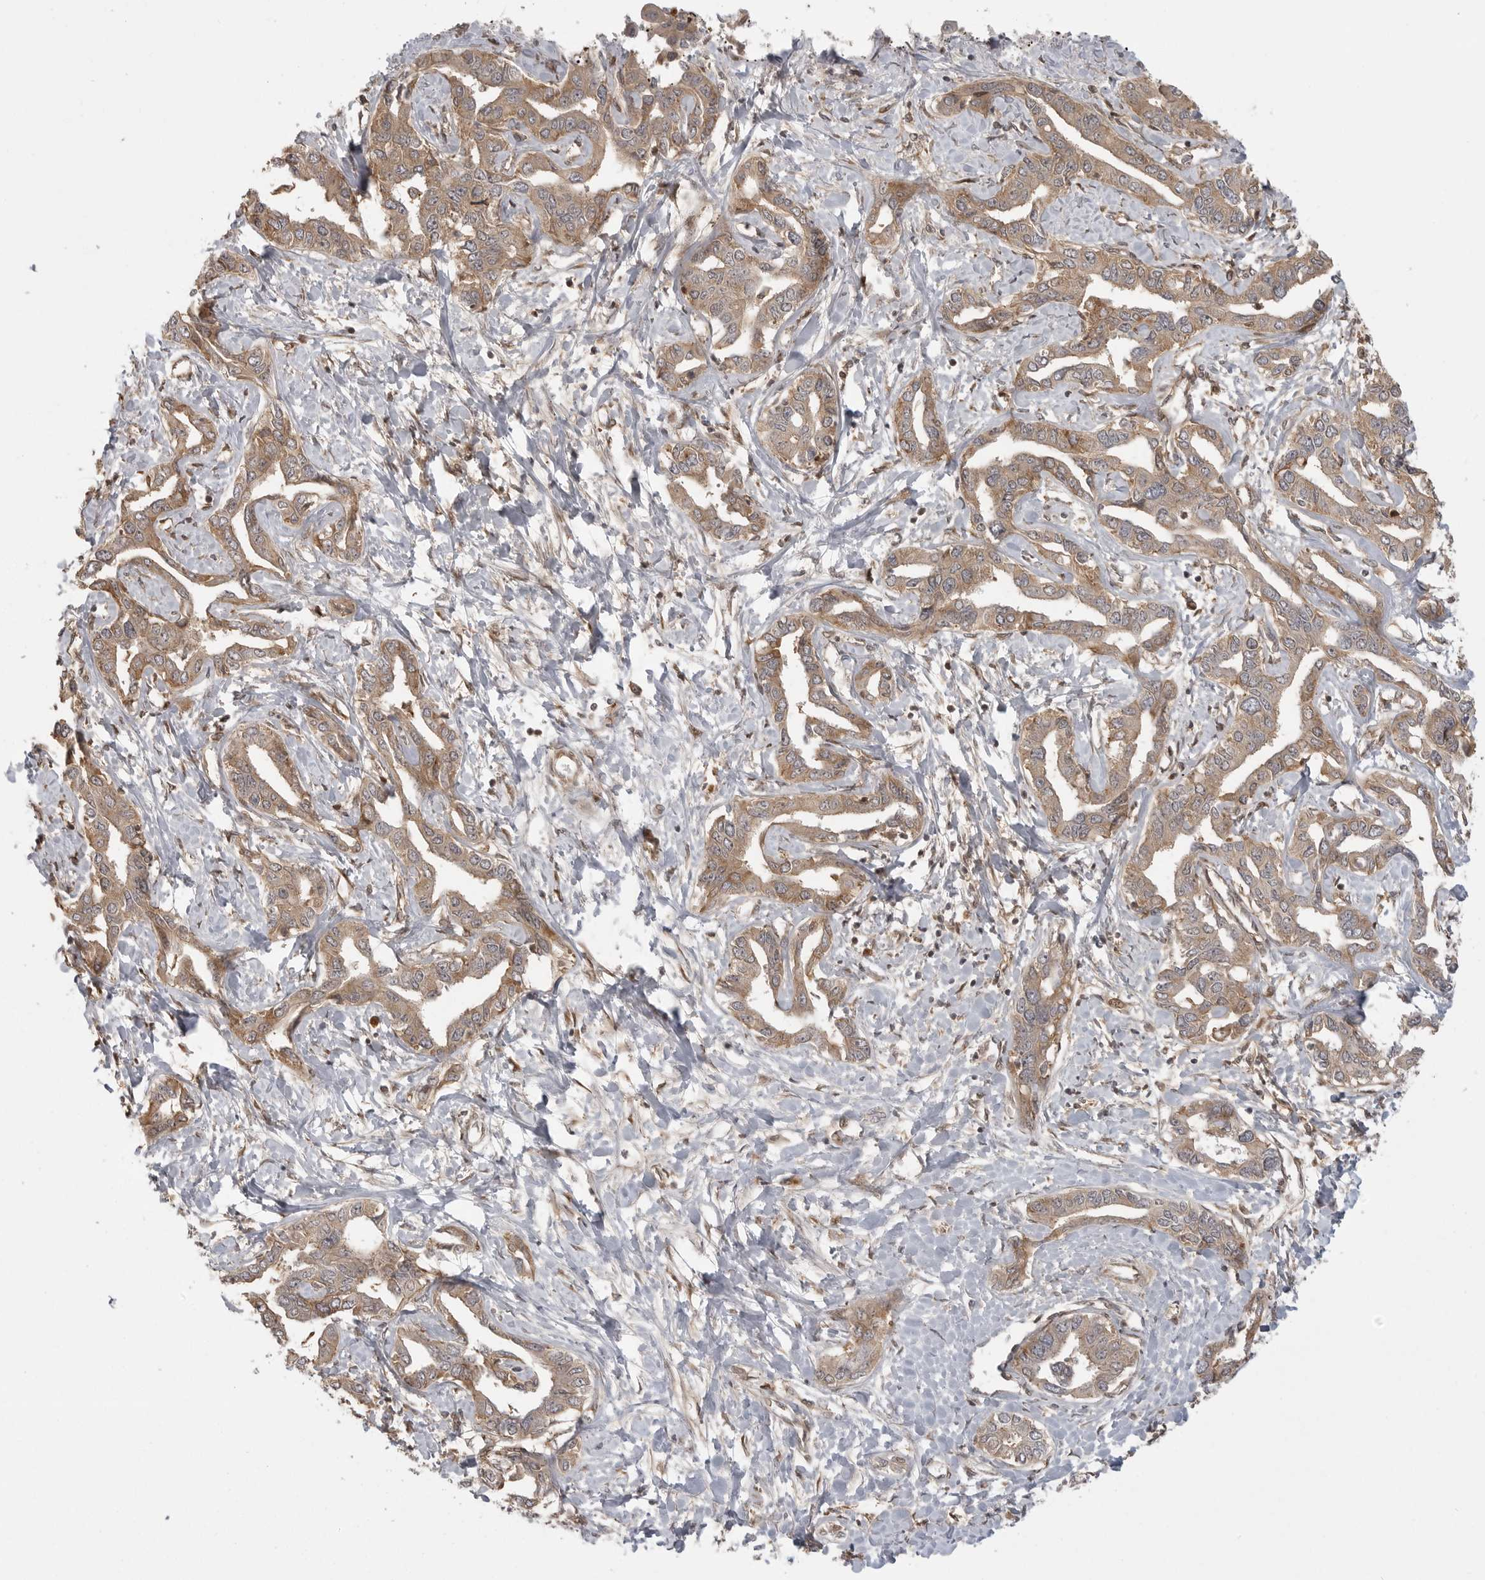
{"staining": {"intensity": "moderate", "quantity": ">75%", "location": "cytoplasmic/membranous"}, "tissue": "liver cancer", "cell_type": "Tumor cells", "image_type": "cancer", "snomed": [{"axis": "morphology", "description": "Cholangiocarcinoma"}, {"axis": "topography", "description": "Liver"}], "caption": "IHC micrograph of neoplastic tissue: liver cancer (cholangiocarcinoma) stained using IHC shows medium levels of moderate protein expression localized specifically in the cytoplasmic/membranous of tumor cells, appearing as a cytoplasmic/membranous brown color.", "gene": "FAT3", "patient": {"sex": "male", "age": 59}}